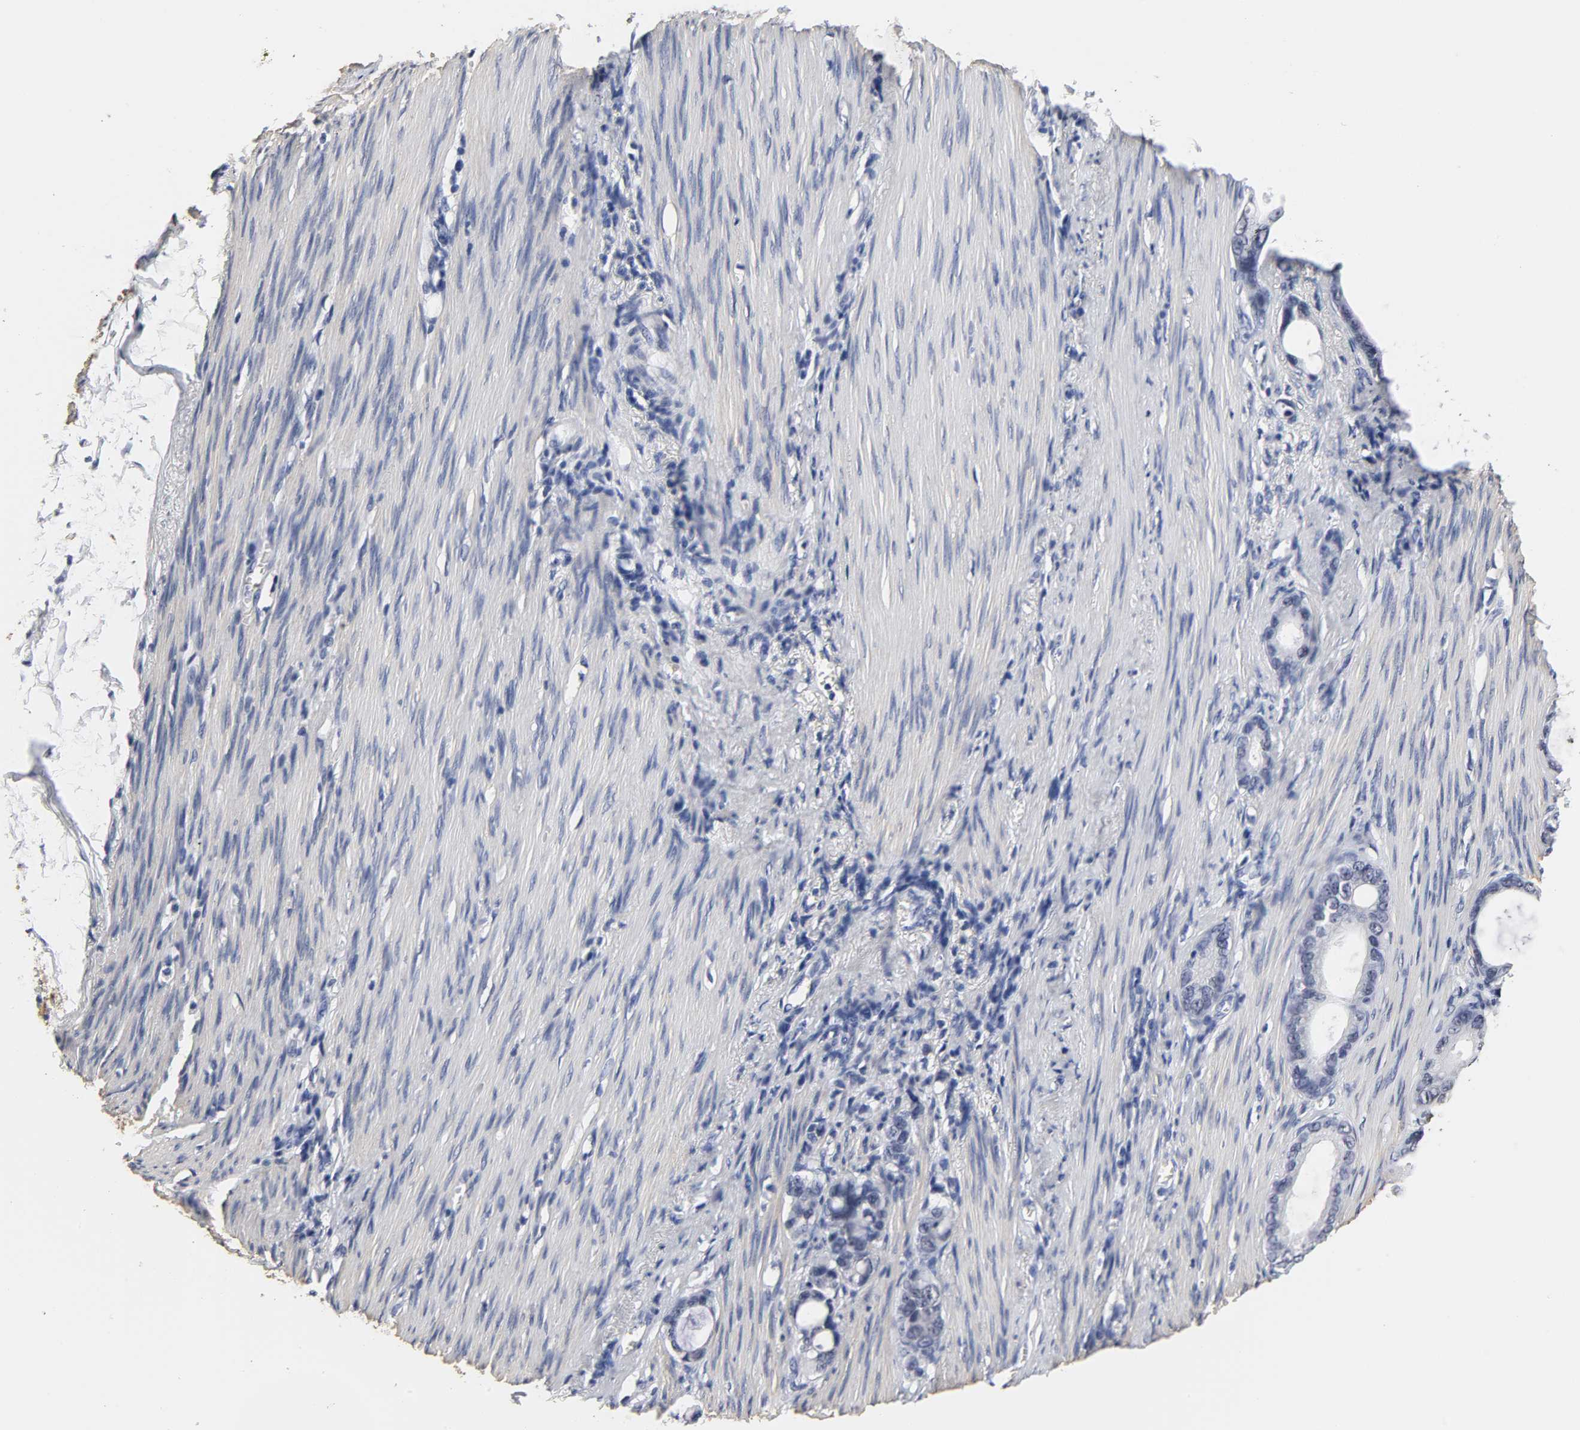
{"staining": {"intensity": "negative", "quantity": "none", "location": "none"}, "tissue": "stomach cancer", "cell_type": "Tumor cells", "image_type": "cancer", "snomed": [{"axis": "morphology", "description": "Adenocarcinoma, NOS"}, {"axis": "topography", "description": "Stomach"}], "caption": "Immunohistochemistry (IHC) photomicrograph of adenocarcinoma (stomach) stained for a protein (brown), which shows no positivity in tumor cells.", "gene": "GRHL2", "patient": {"sex": "female", "age": 75}}